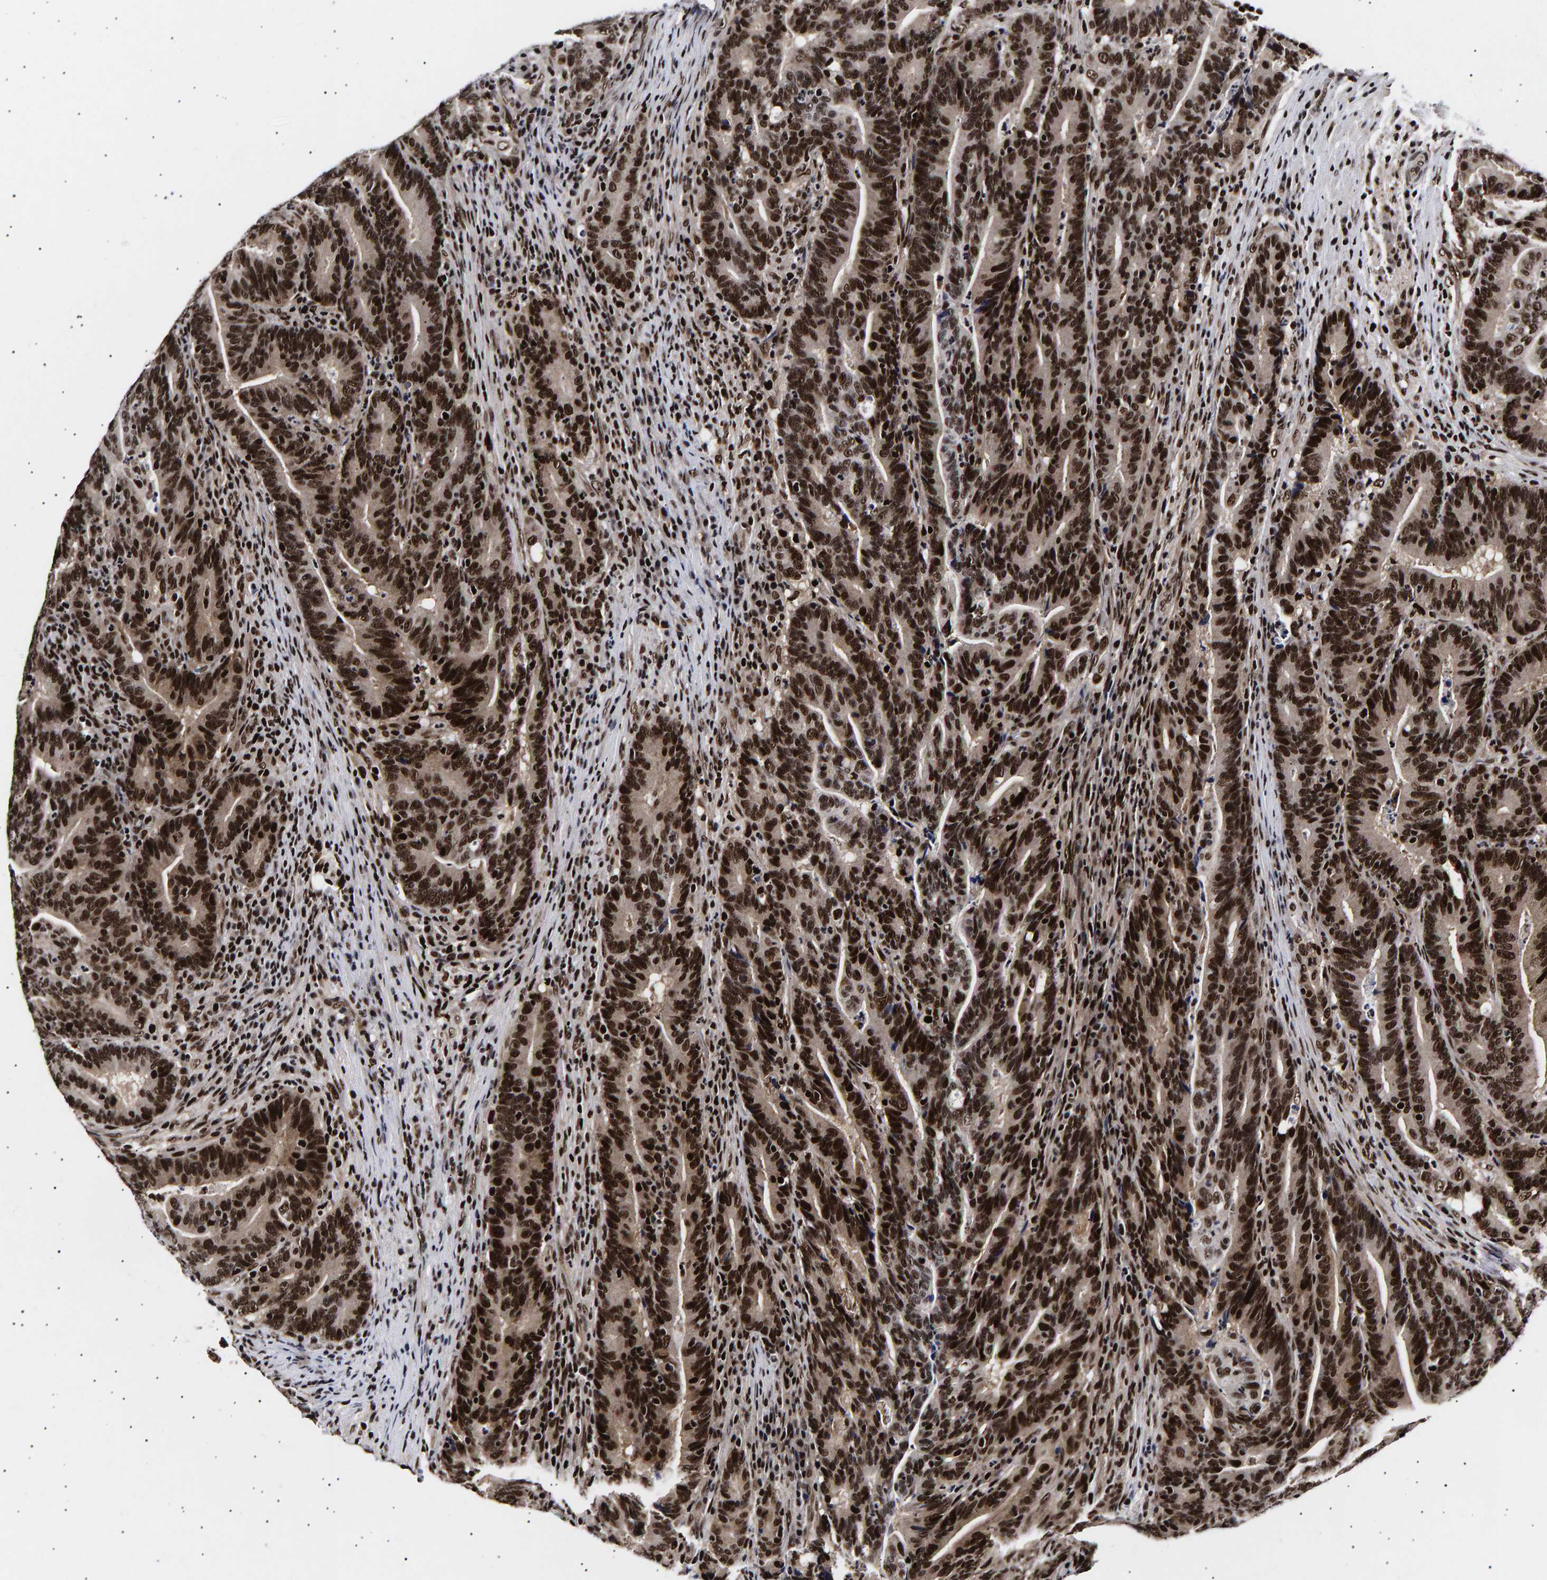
{"staining": {"intensity": "strong", "quantity": ">75%", "location": "nuclear"}, "tissue": "colorectal cancer", "cell_type": "Tumor cells", "image_type": "cancer", "snomed": [{"axis": "morphology", "description": "Adenocarcinoma, NOS"}, {"axis": "topography", "description": "Colon"}], "caption": "Immunohistochemistry of human colorectal cancer (adenocarcinoma) shows high levels of strong nuclear positivity in about >75% of tumor cells. The staining was performed using DAB (3,3'-diaminobenzidine) to visualize the protein expression in brown, while the nuclei were stained in blue with hematoxylin (Magnification: 20x).", "gene": "ANKRD40", "patient": {"sex": "female", "age": 66}}